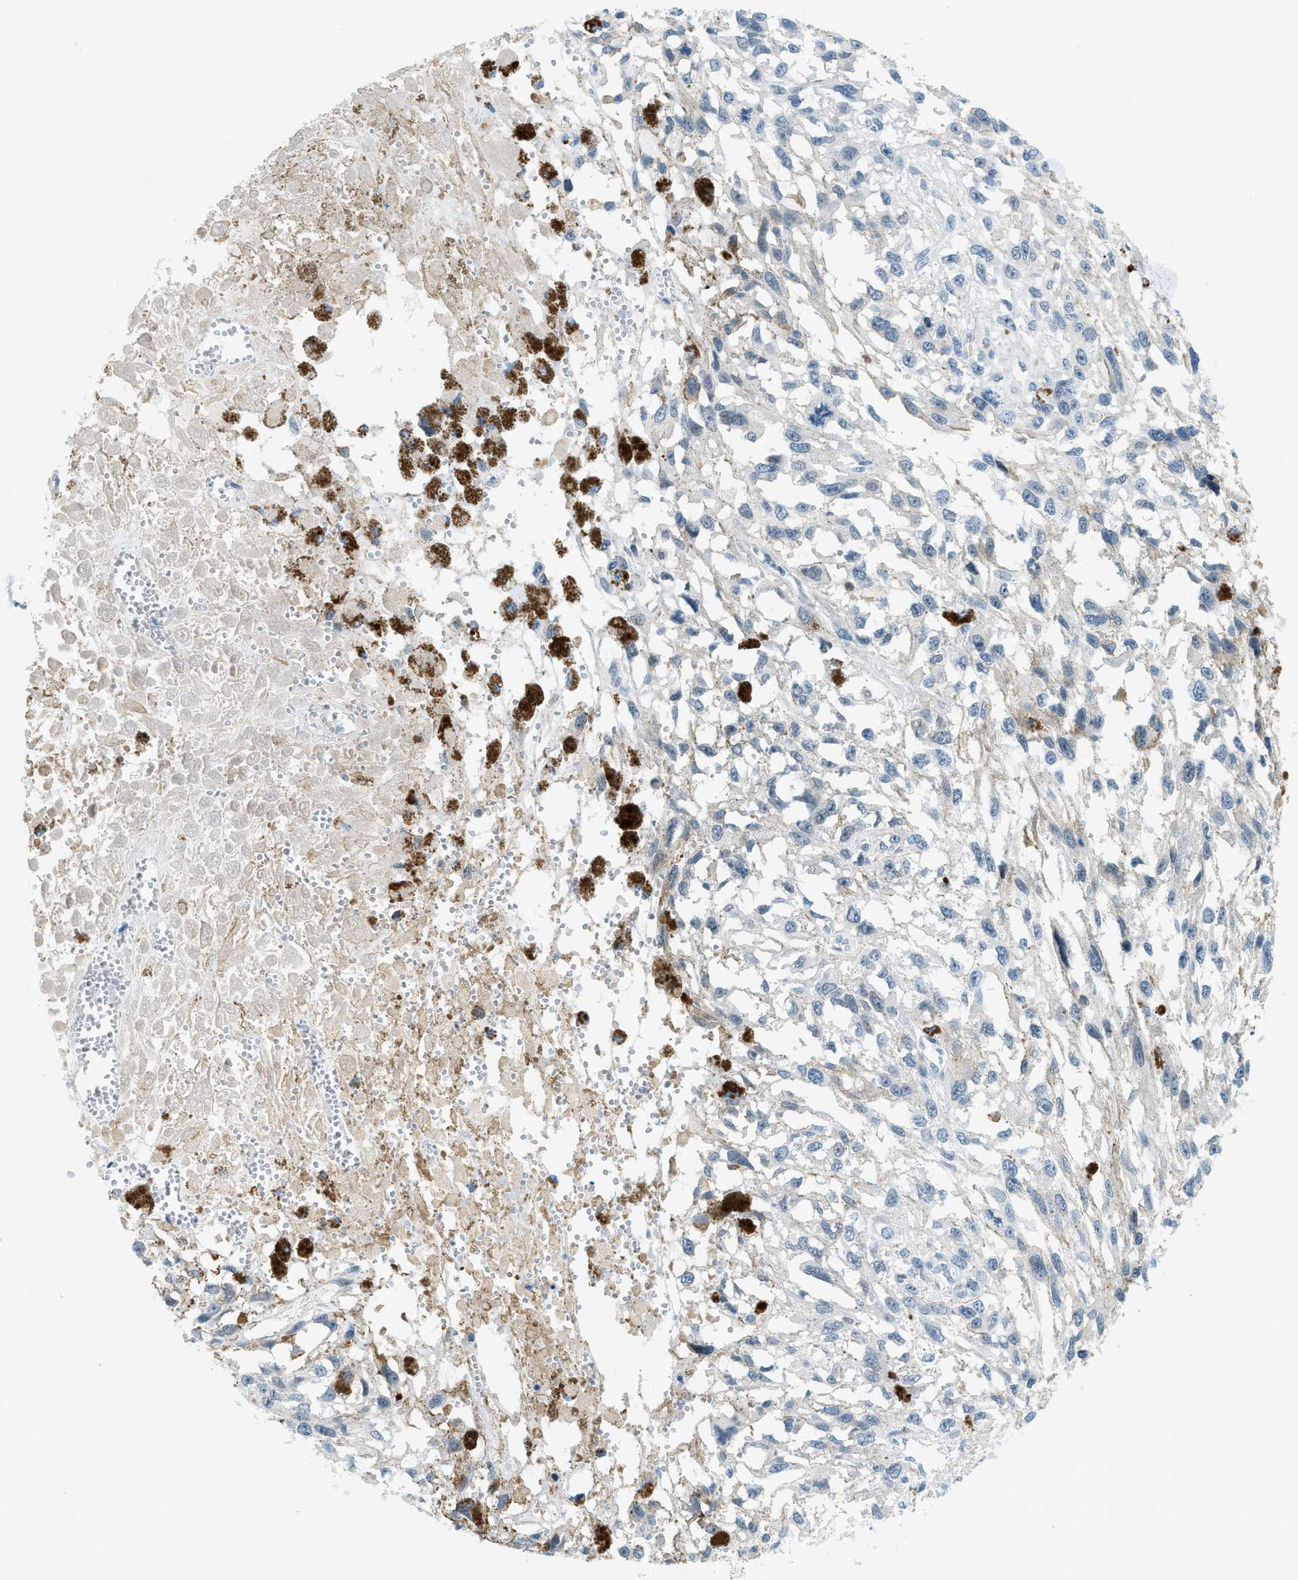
{"staining": {"intensity": "negative", "quantity": "none", "location": "none"}, "tissue": "melanoma", "cell_type": "Tumor cells", "image_type": "cancer", "snomed": [{"axis": "morphology", "description": "Malignant melanoma, Metastatic site"}, {"axis": "topography", "description": "Lymph node"}], "caption": "Immunohistochemistry image of neoplastic tissue: melanoma stained with DAB (3,3'-diaminobenzidine) demonstrates no significant protein staining in tumor cells.", "gene": "KLHL8", "patient": {"sex": "male", "age": 59}}